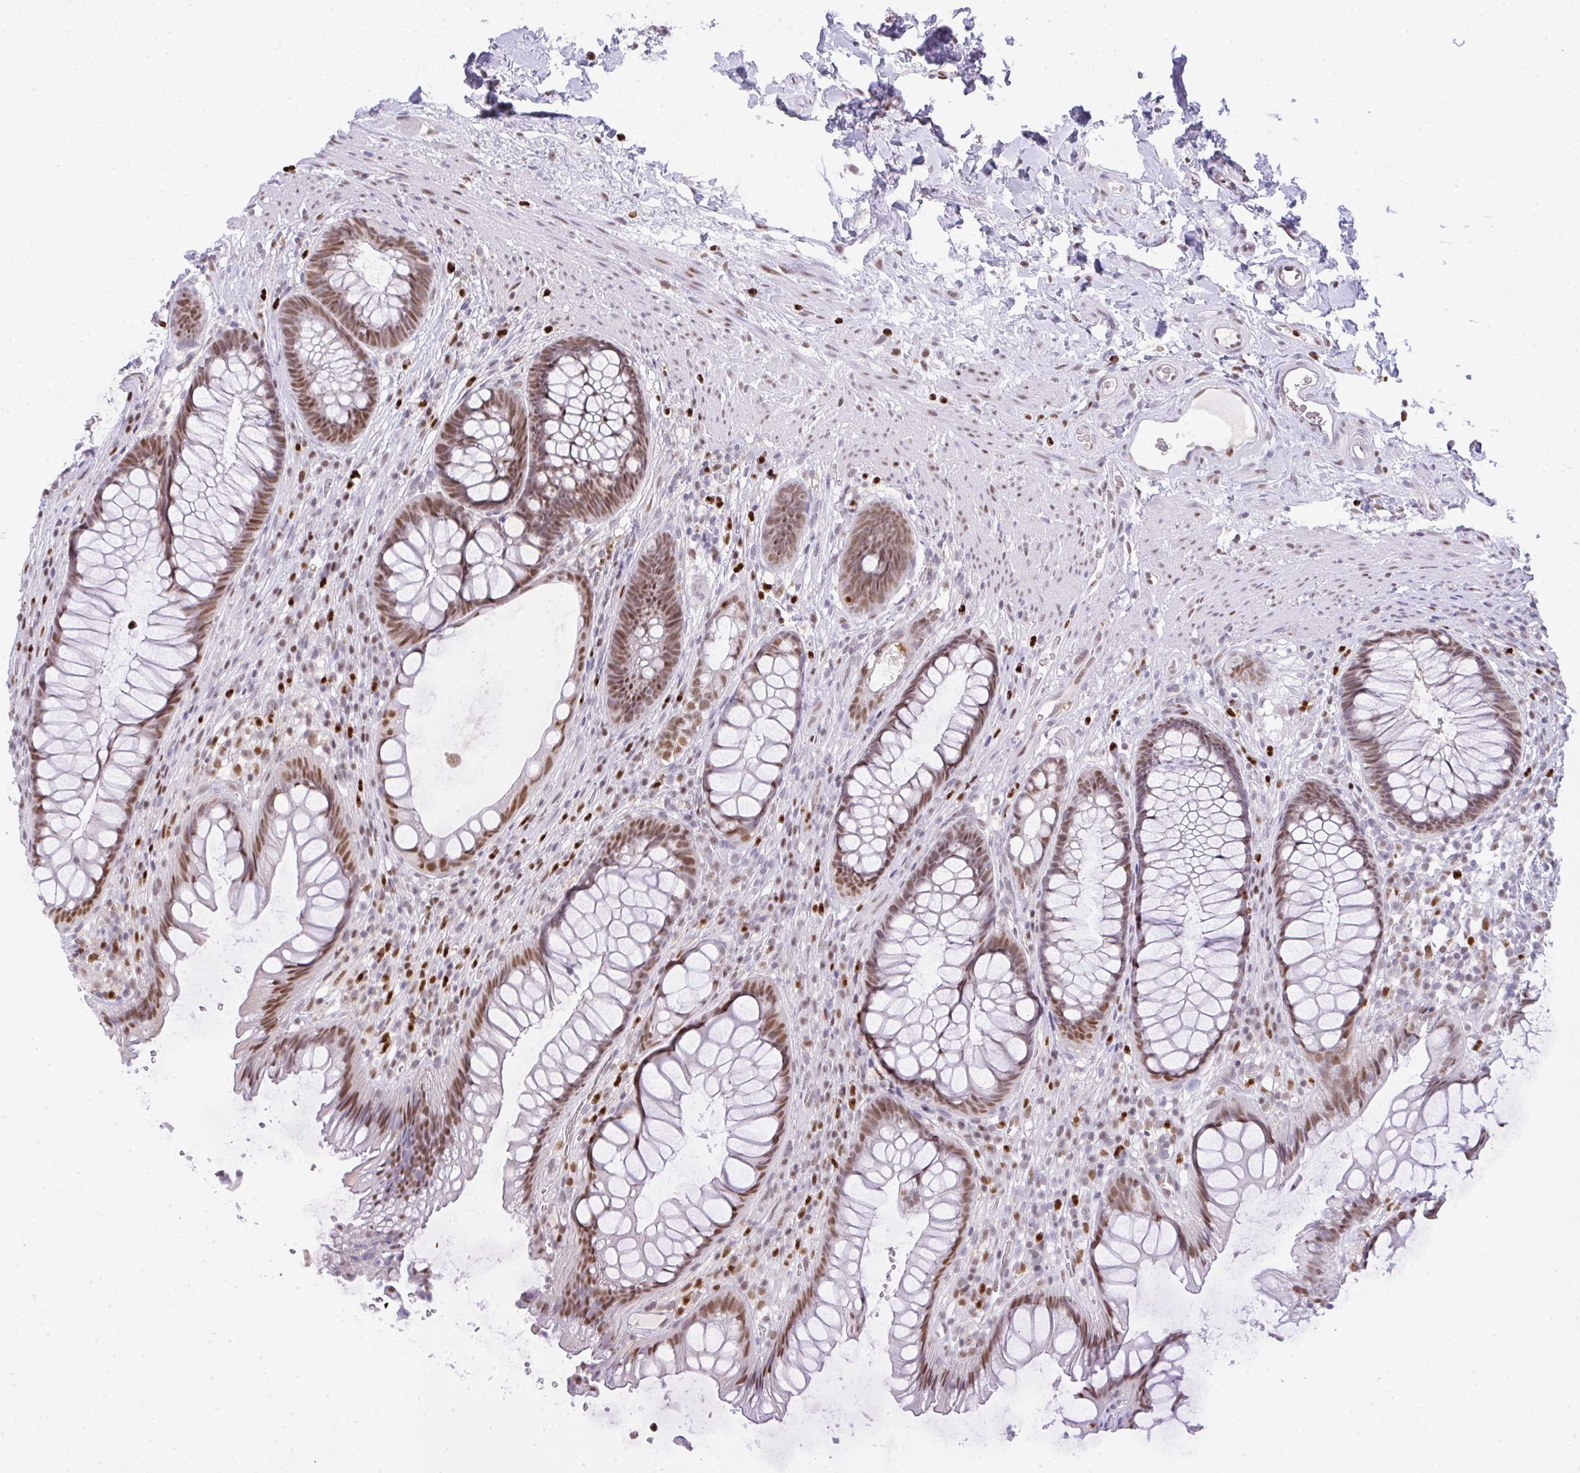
{"staining": {"intensity": "moderate", "quantity": ">75%", "location": "nuclear"}, "tissue": "rectum", "cell_type": "Glandular cells", "image_type": "normal", "snomed": [{"axis": "morphology", "description": "Normal tissue, NOS"}, {"axis": "topography", "description": "Rectum"}], "caption": "Protein staining reveals moderate nuclear staining in about >75% of glandular cells in benign rectum.", "gene": "BBX", "patient": {"sex": "male", "age": 53}}